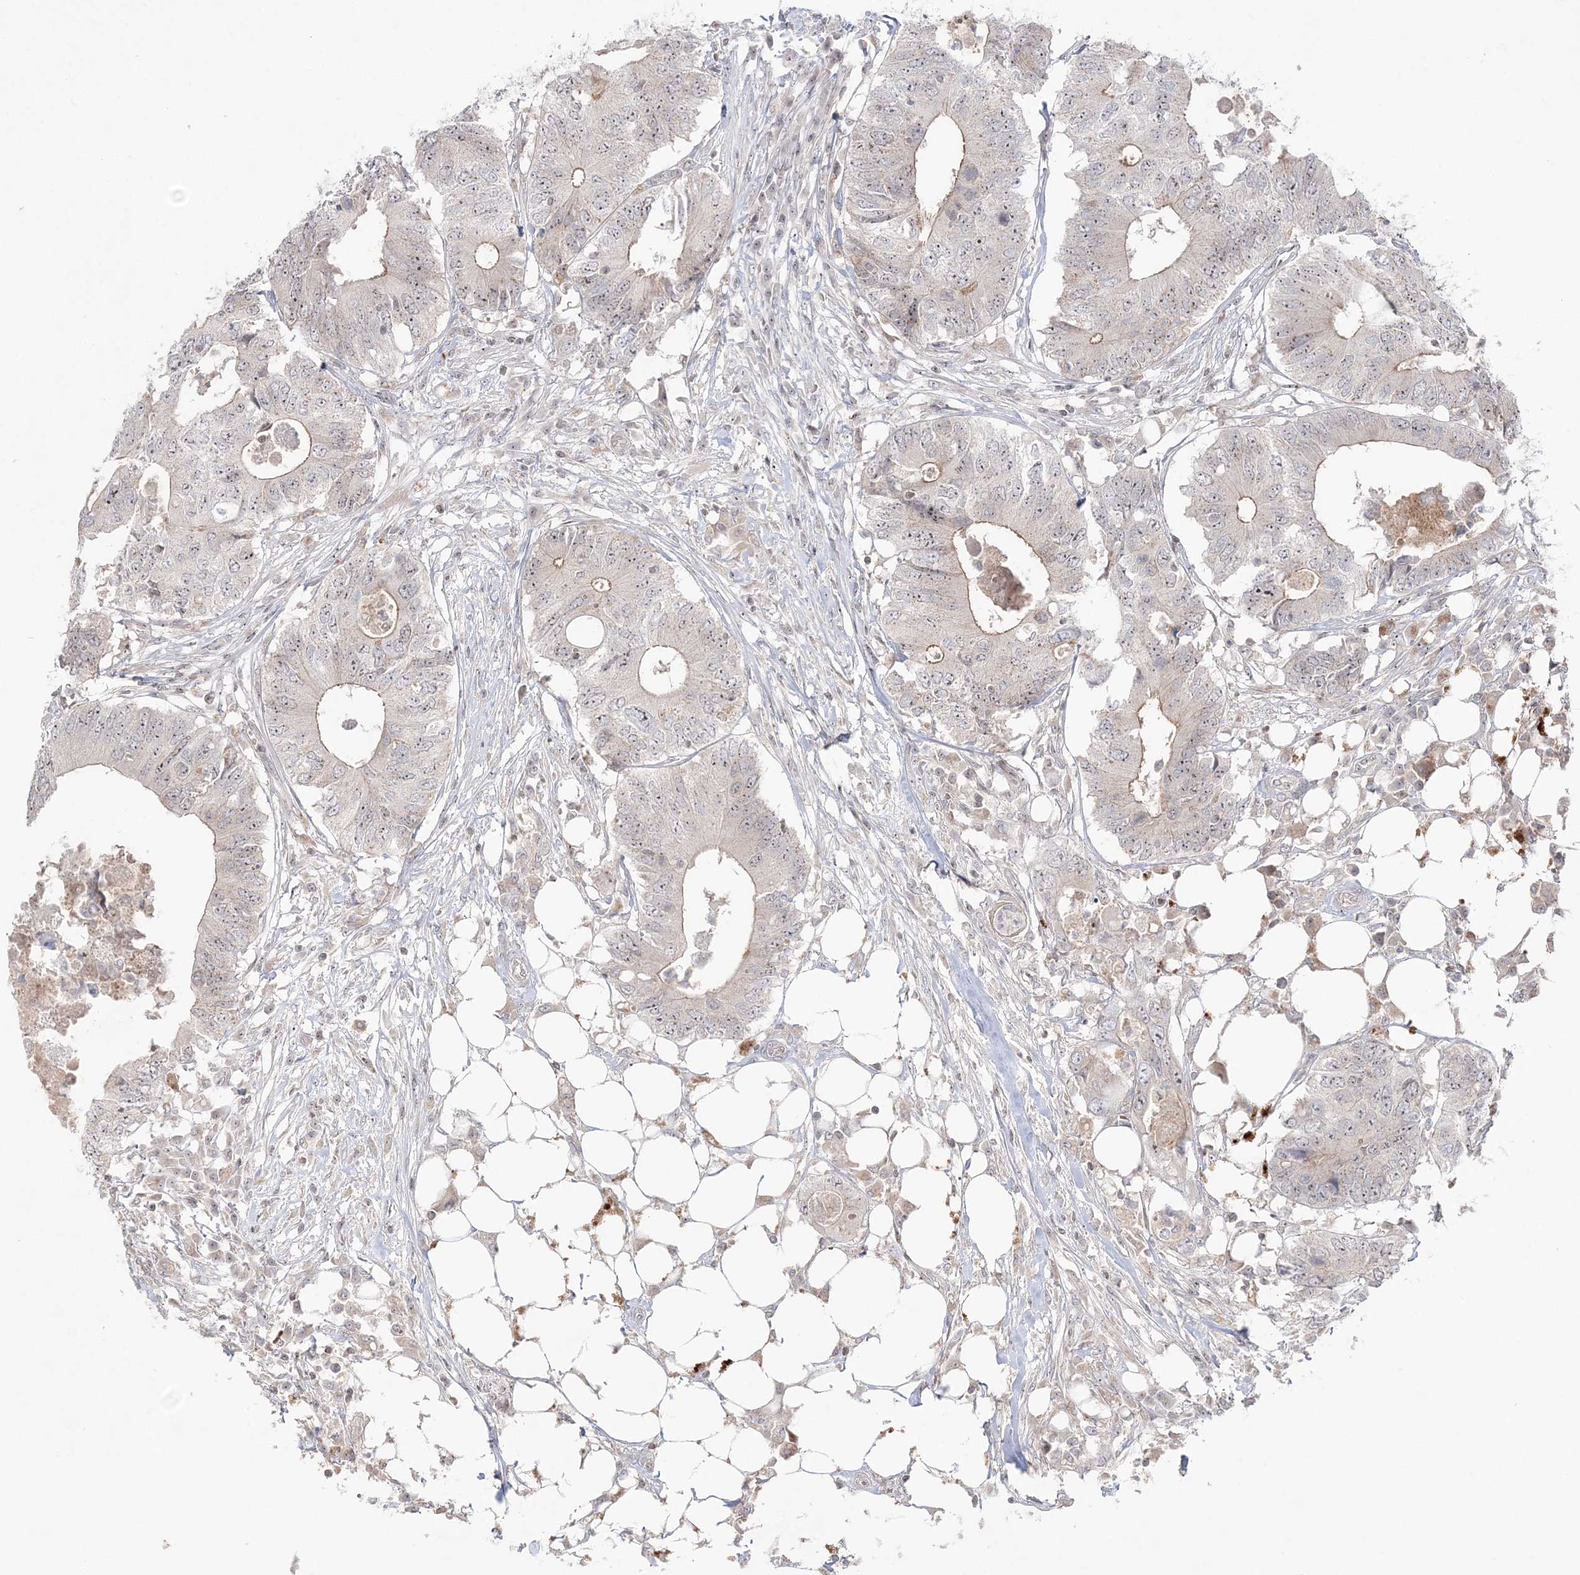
{"staining": {"intensity": "weak", "quantity": "25%-75%", "location": "cytoplasmic/membranous,nuclear"}, "tissue": "colorectal cancer", "cell_type": "Tumor cells", "image_type": "cancer", "snomed": [{"axis": "morphology", "description": "Adenocarcinoma, NOS"}, {"axis": "topography", "description": "Colon"}], "caption": "Adenocarcinoma (colorectal) stained for a protein (brown) reveals weak cytoplasmic/membranous and nuclear positive positivity in about 25%-75% of tumor cells.", "gene": "SH3BP4", "patient": {"sex": "male", "age": 71}}